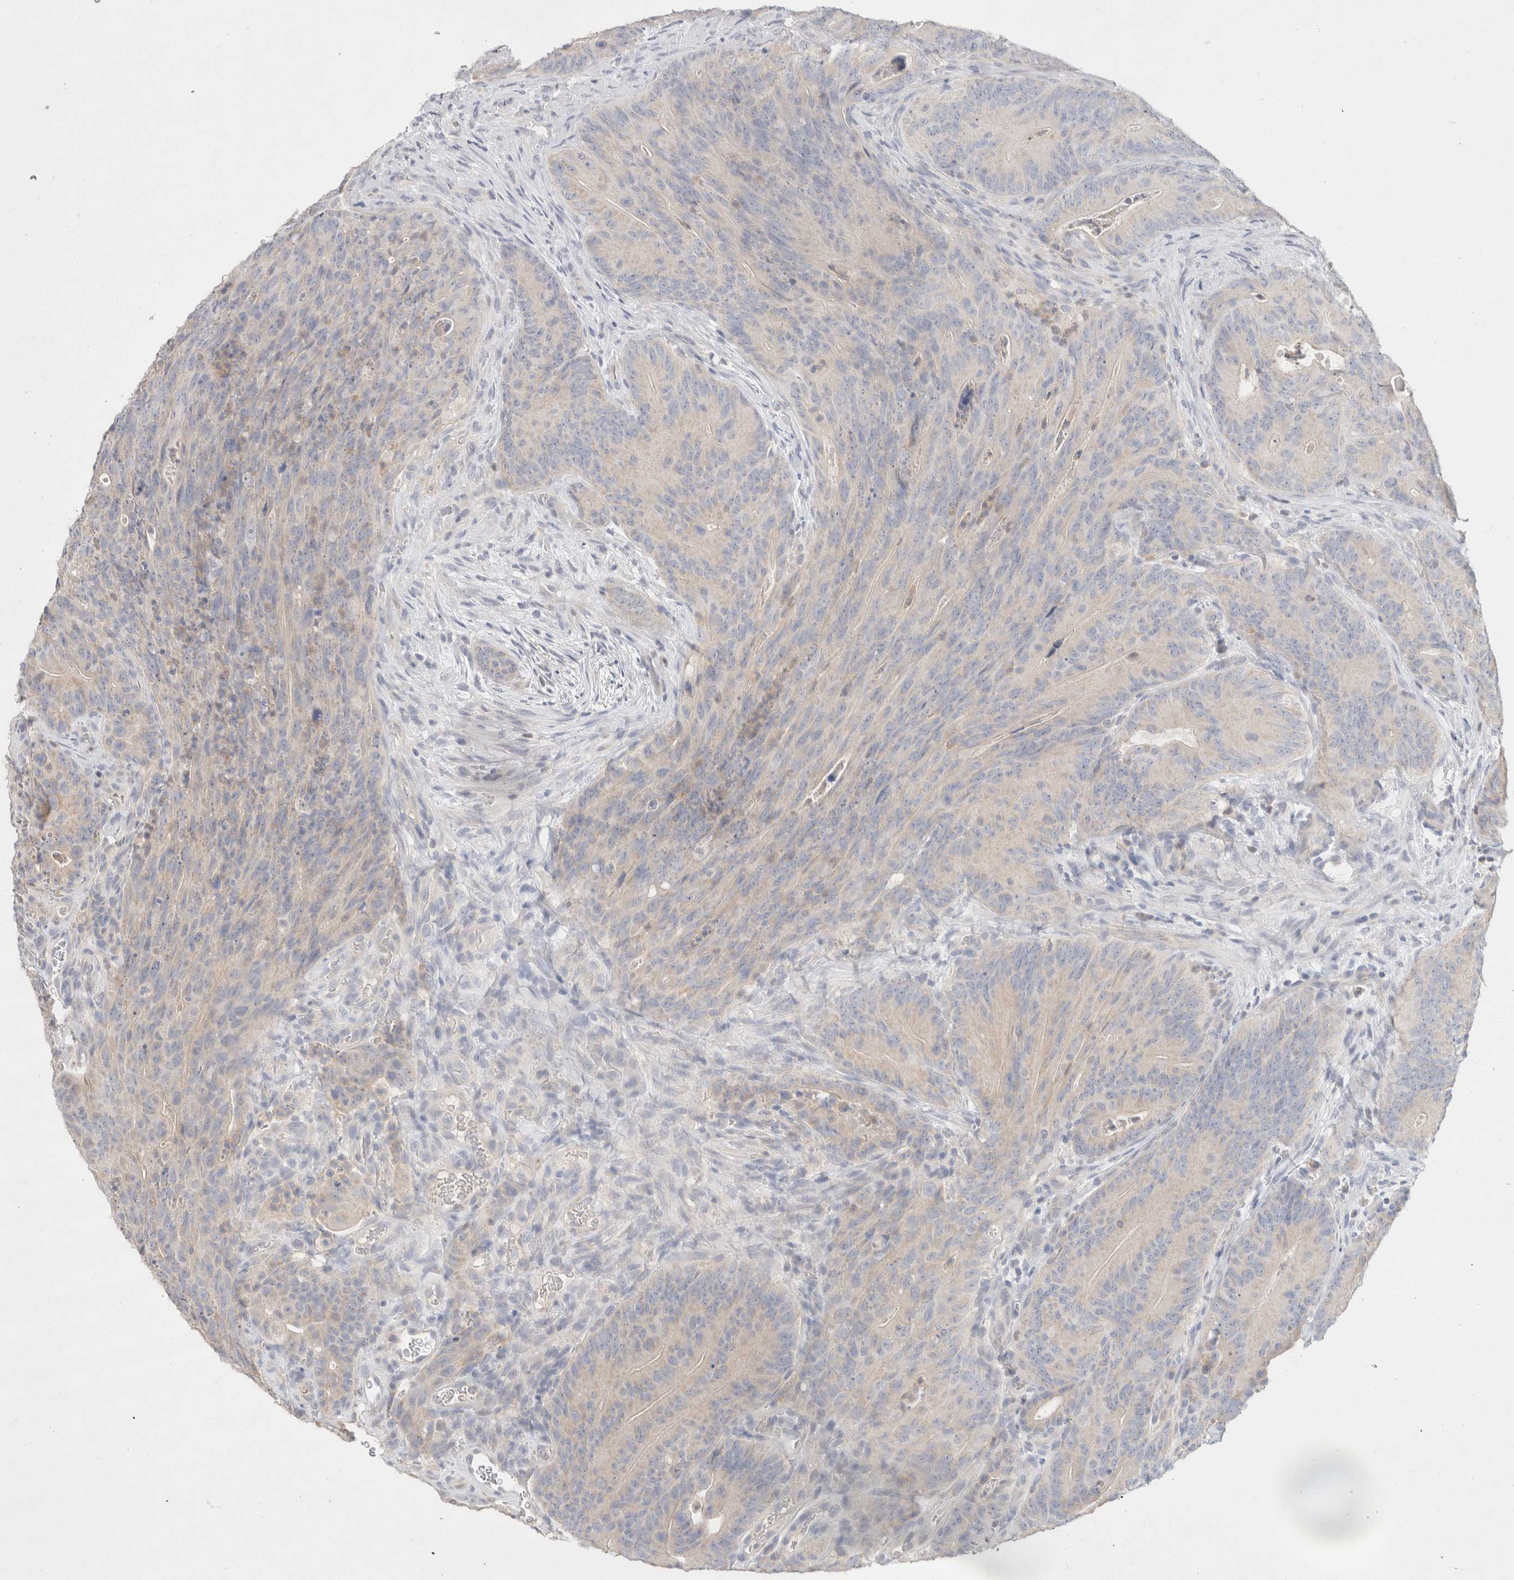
{"staining": {"intensity": "negative", "quantity": "none", "location": "none"}, "tissue": "colorectal cancer", "cell_type": "Tumor cells", "image_type": "cancer", "snomed": [{"axis": "morphology", "description": "Normal tissue, NOS"}, {"axis": "topography", "description": "Colon"}], "caption": "An immunohistochemistry image of colorectal cancer is shown. There is no staining in tumor cells of colorectal cancer.", "gene": "MPP2", "patient": {"sex": "female", "age": 82}}